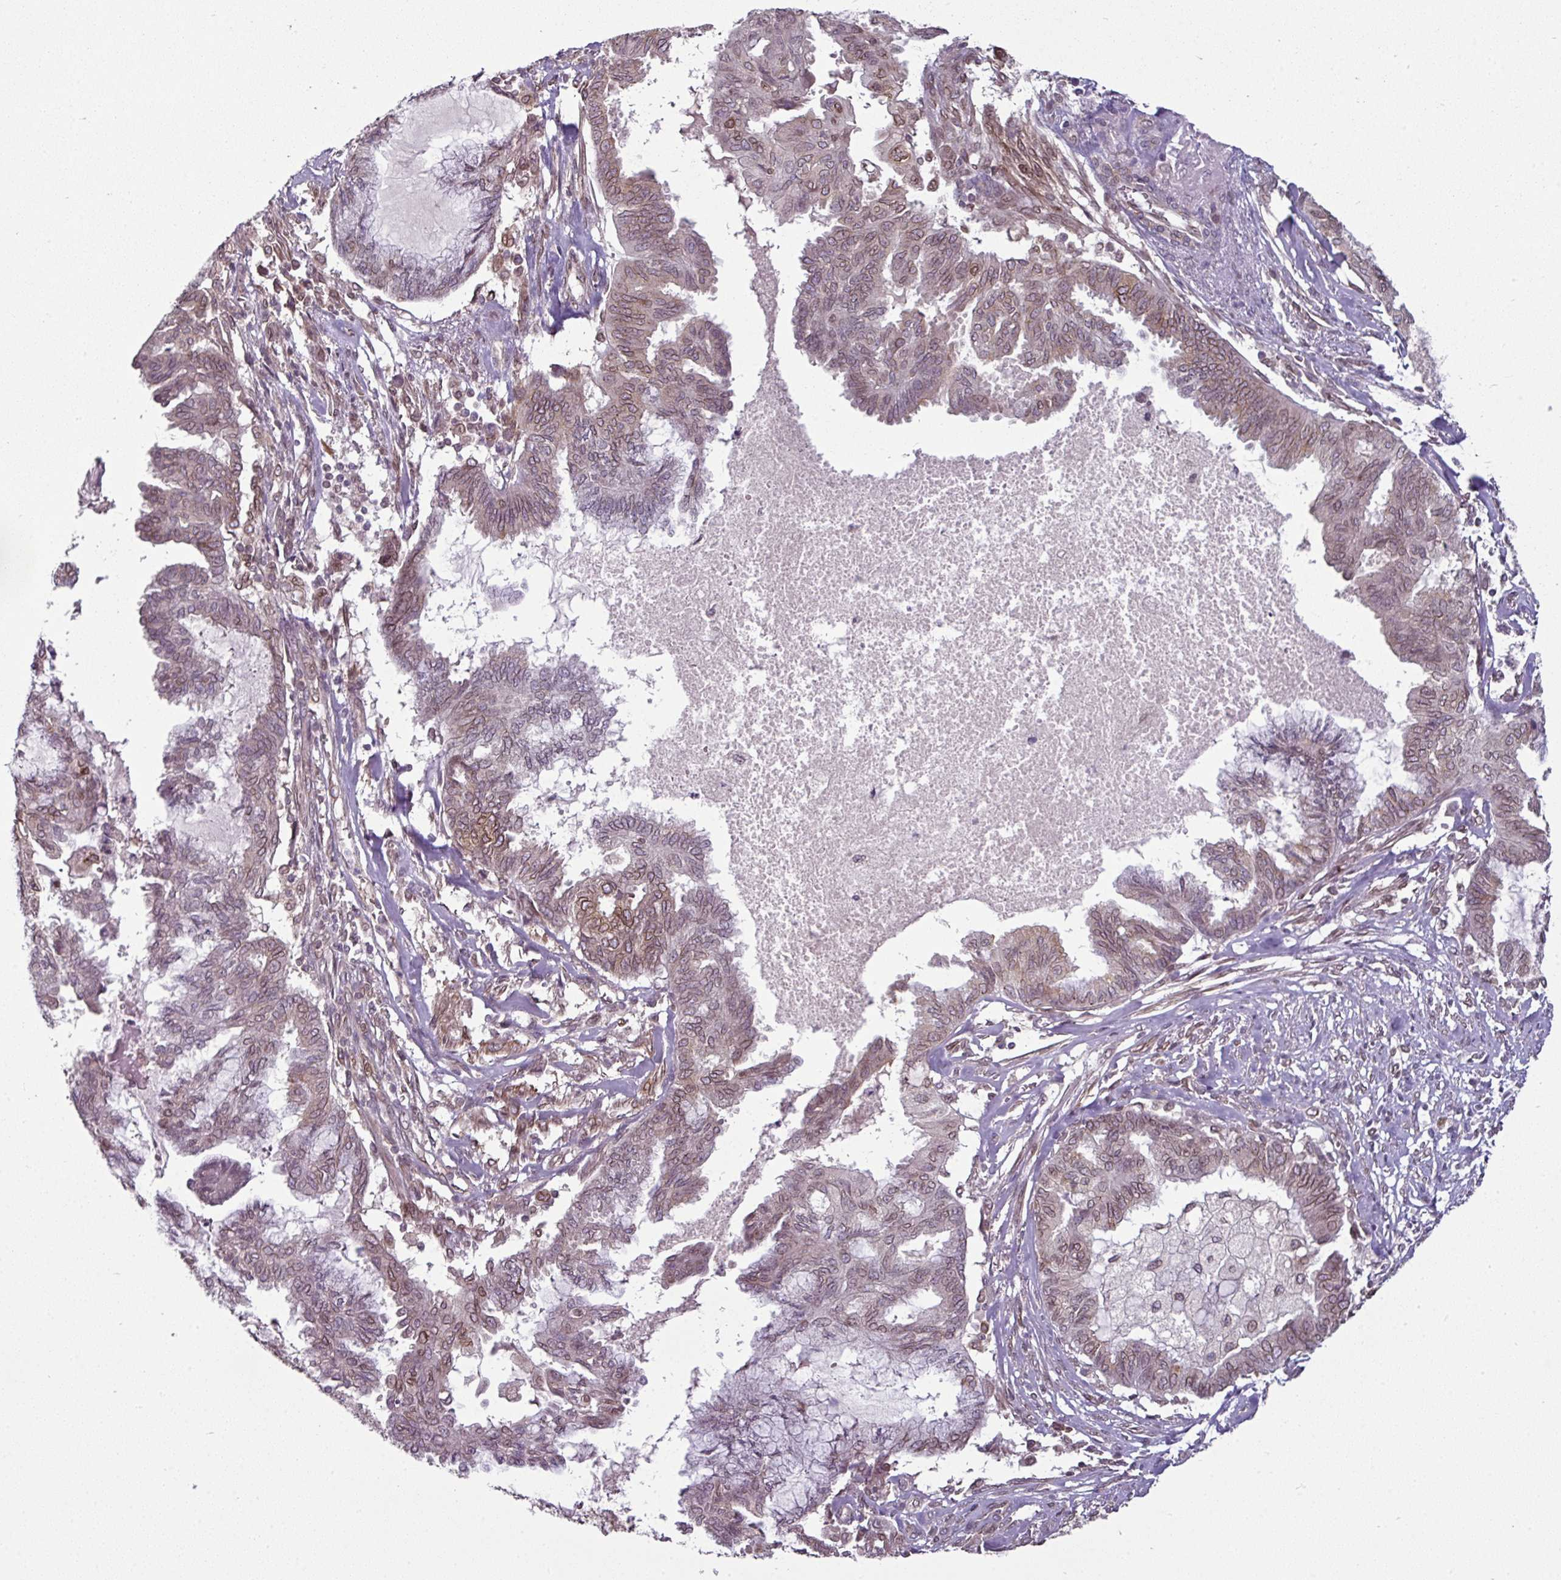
{"staining": {"intensity": "moderate", "quantity": "<25%", "location": "cytoplasmic/membranous,nuclear"}, "tissue": "endometrial cancer", "cell_type": "Tumor cells", "image_type": "cancer", "snomed": [{"axis": "morphology", "description": "Adenocarcinoma, NOS"}, {"axis": "topography", "description": "Endometrium"}], "caption": "A brown stain labels moderate cytoplasmic/membranous and nuclear expression of a protein in endometrial cancer tumor cells.", "gene": "RANGAP1", "patient": {"sex": "female", "age": 86}}